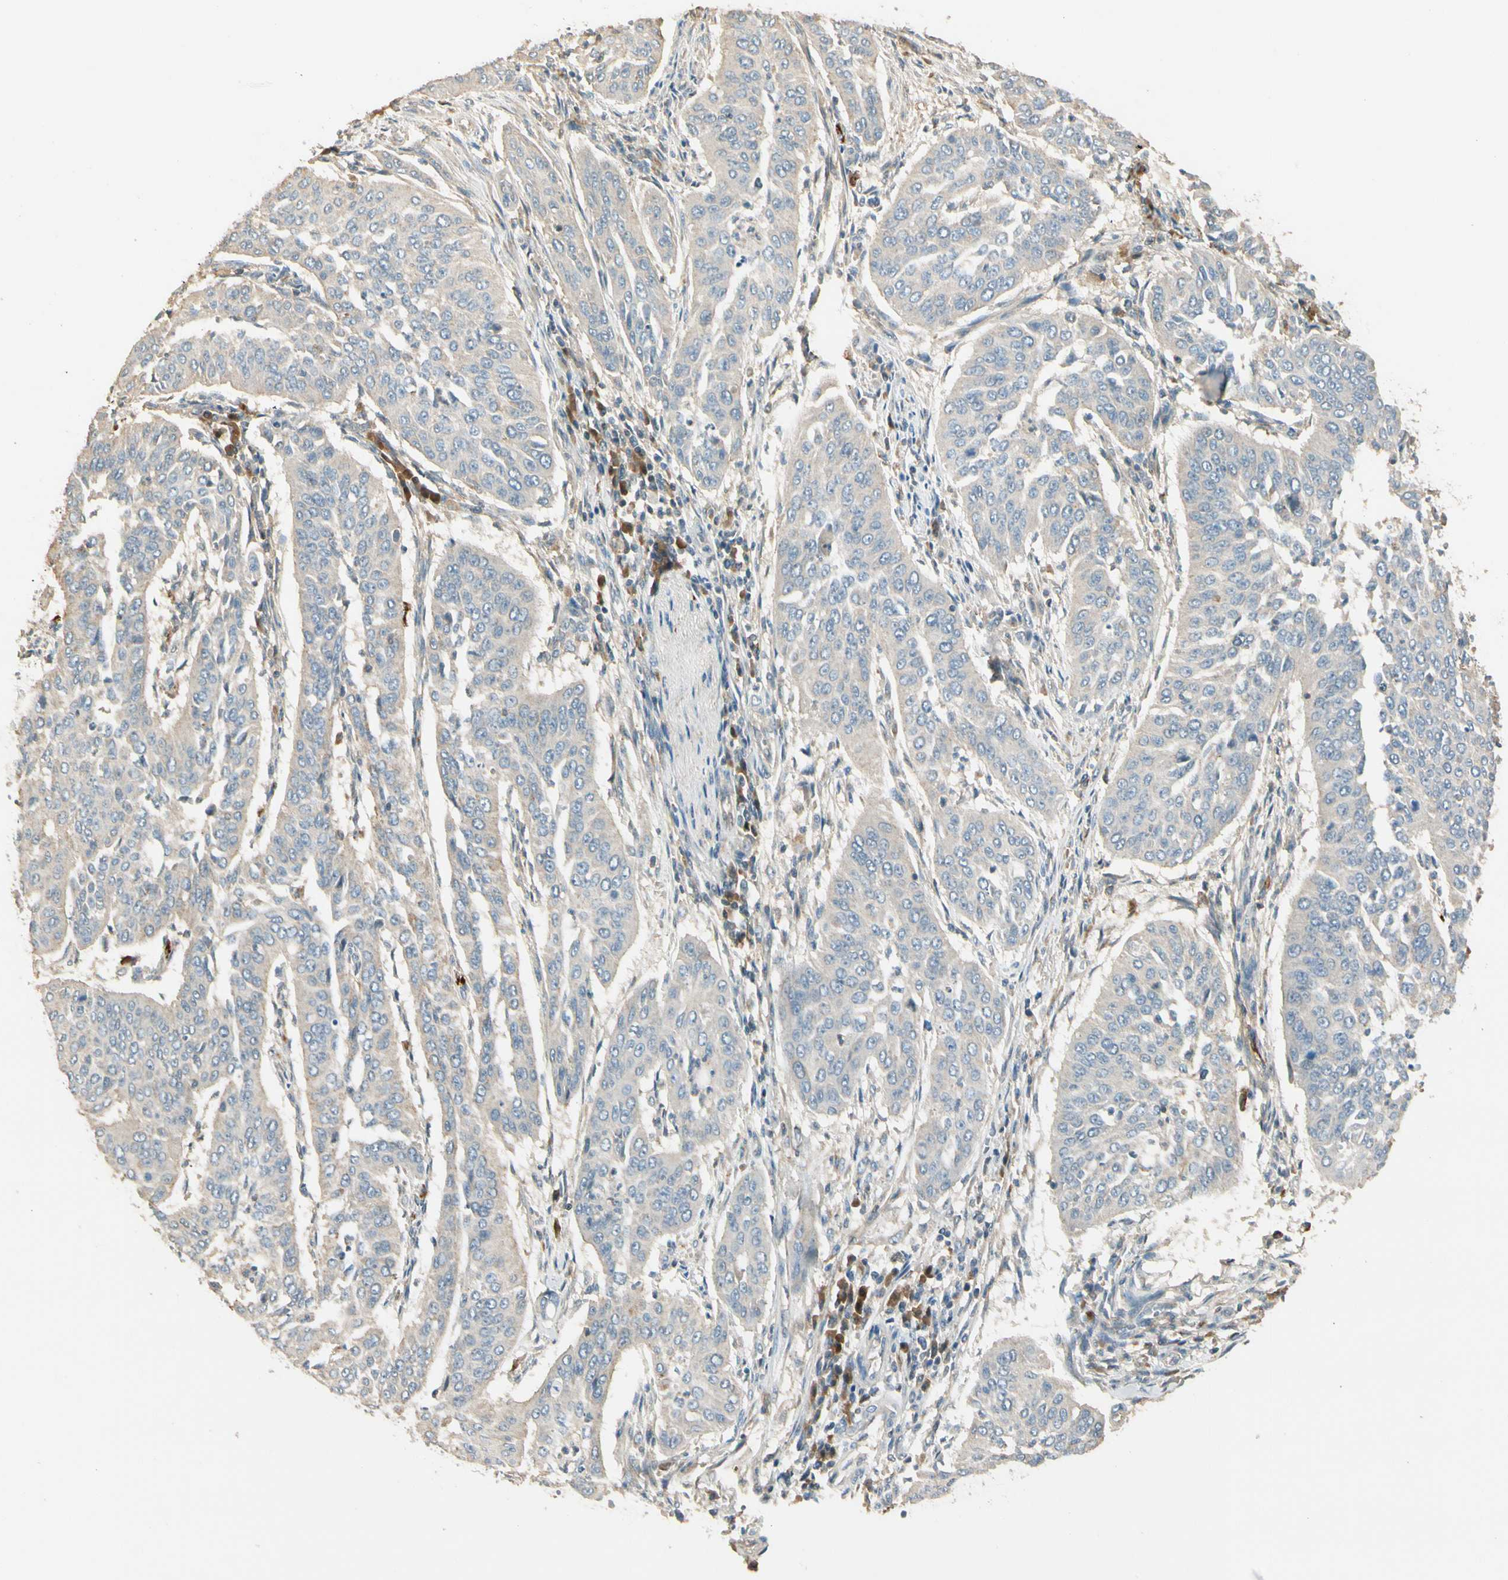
{"staining": {"intensity": "weak", "quantity": "25%-75%", "location": "cytoplasmic/membranous"}, "tissue": "cervical cancer", "cell_type": "Tumor cells", "image_type": "cancer", "snomed": [{"axis": "morphology", "description": "Normal tissue, NOS"}, {"axis": "morphology", "description": "Squamous cell carcinoma, NOS"}, {"axis": "topography", "description": "Cervix"}], "caption": "This is an image of immunohistochemistry staining of cervical squamous cell carcinoma, which shows weak positivity in the cytoplasmic/membranous of tumor cells.", "gene": "PLXNA1", "patient": {"sex": "female", "age": 39}}